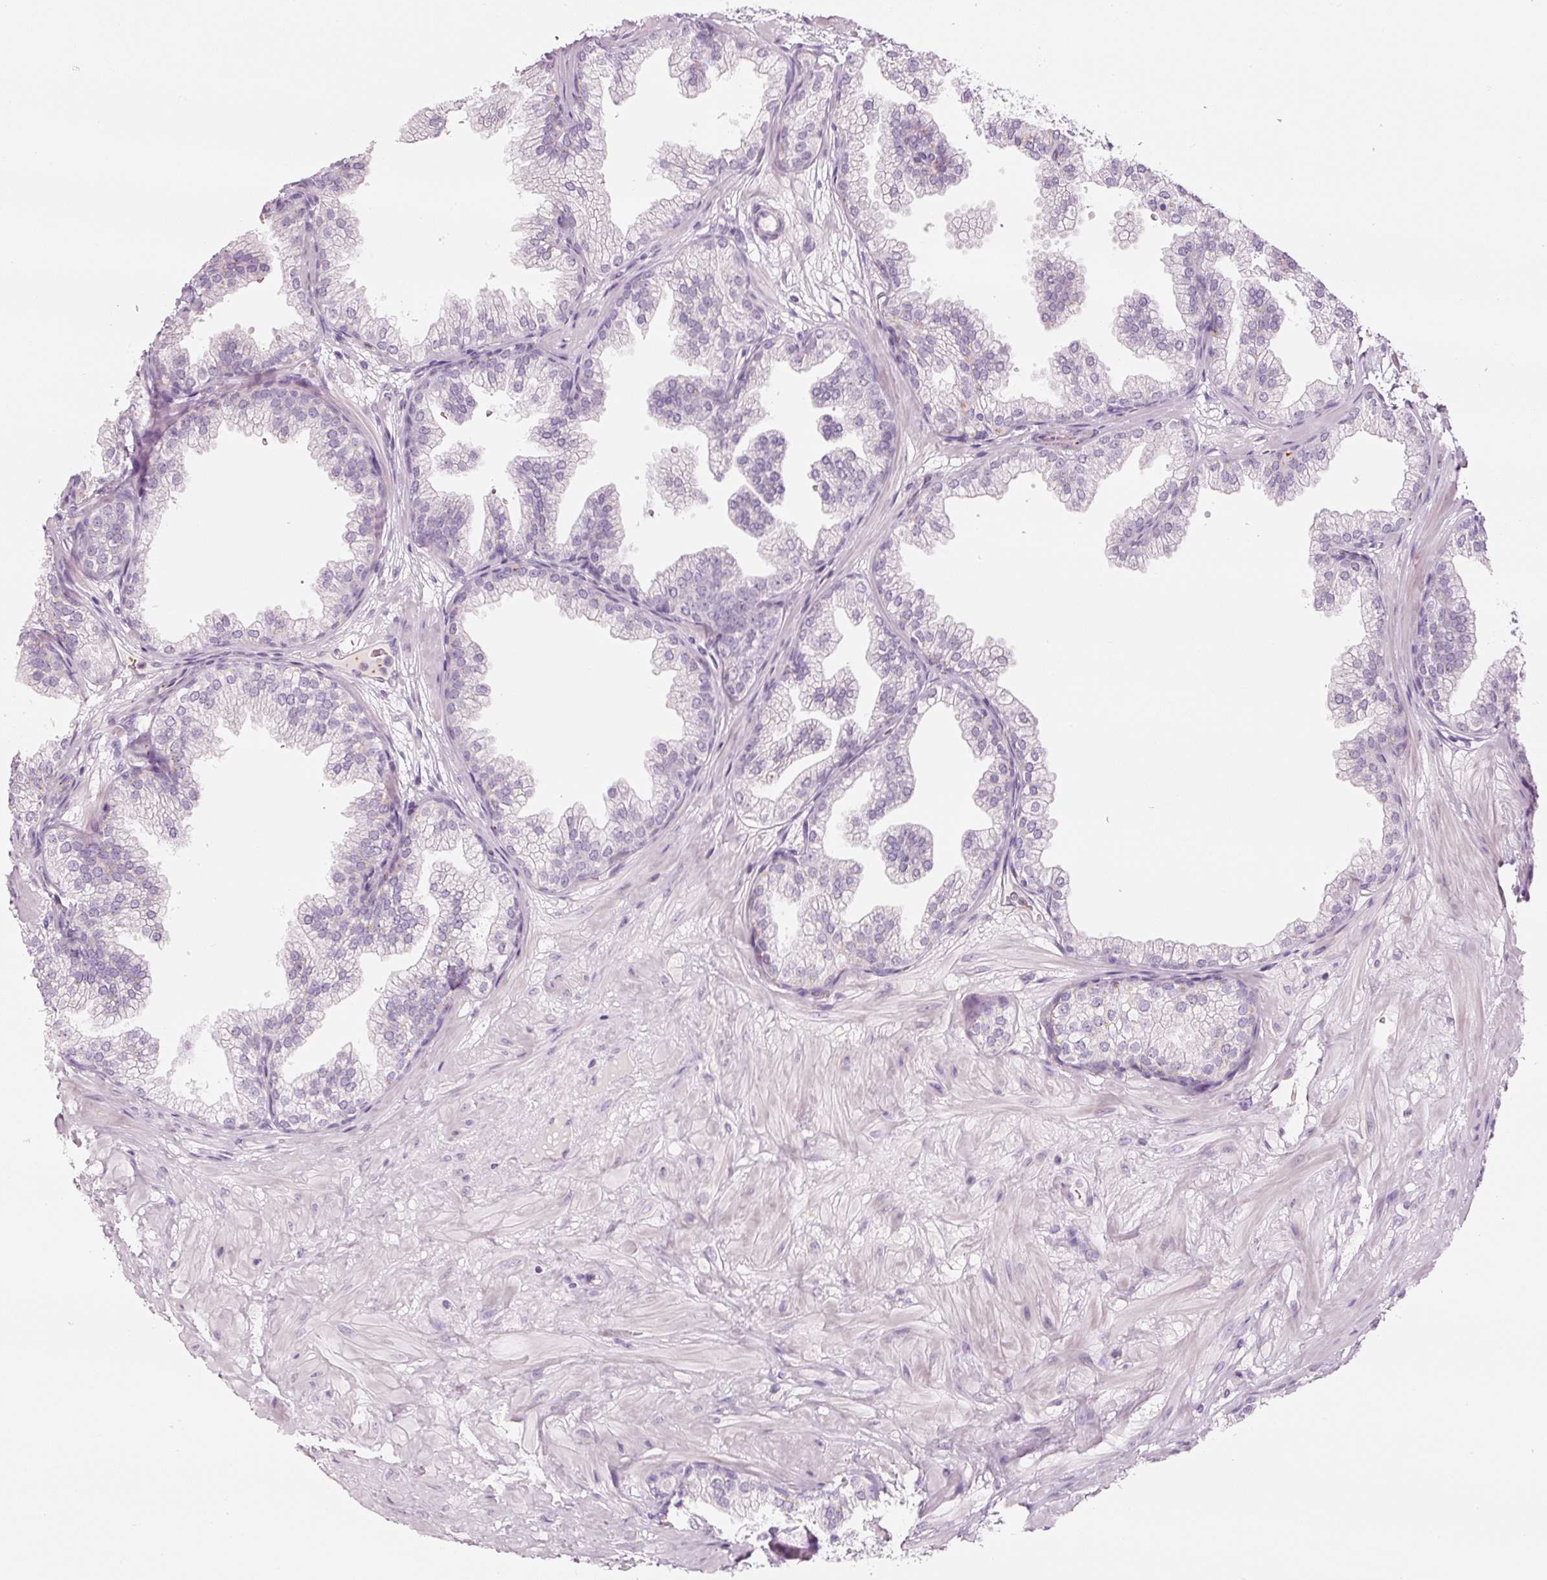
{"staining": {"intensity": "negative", "quantity": "none", "location": "none"}, "tissue": "prostate", "cell_type": "Glandular cells", "image_type": "normal", "snomed": [{"axis": "morphology", "description": "Normal tissue, NOS"}, {"axis": "topography", "description": "Prostate"}], "caption": "Histopathology image shows no significant protein staining in glandular cells of normal prostate.", "gene": "LECT2", "patient": {"sex": "male", "age": 37}}